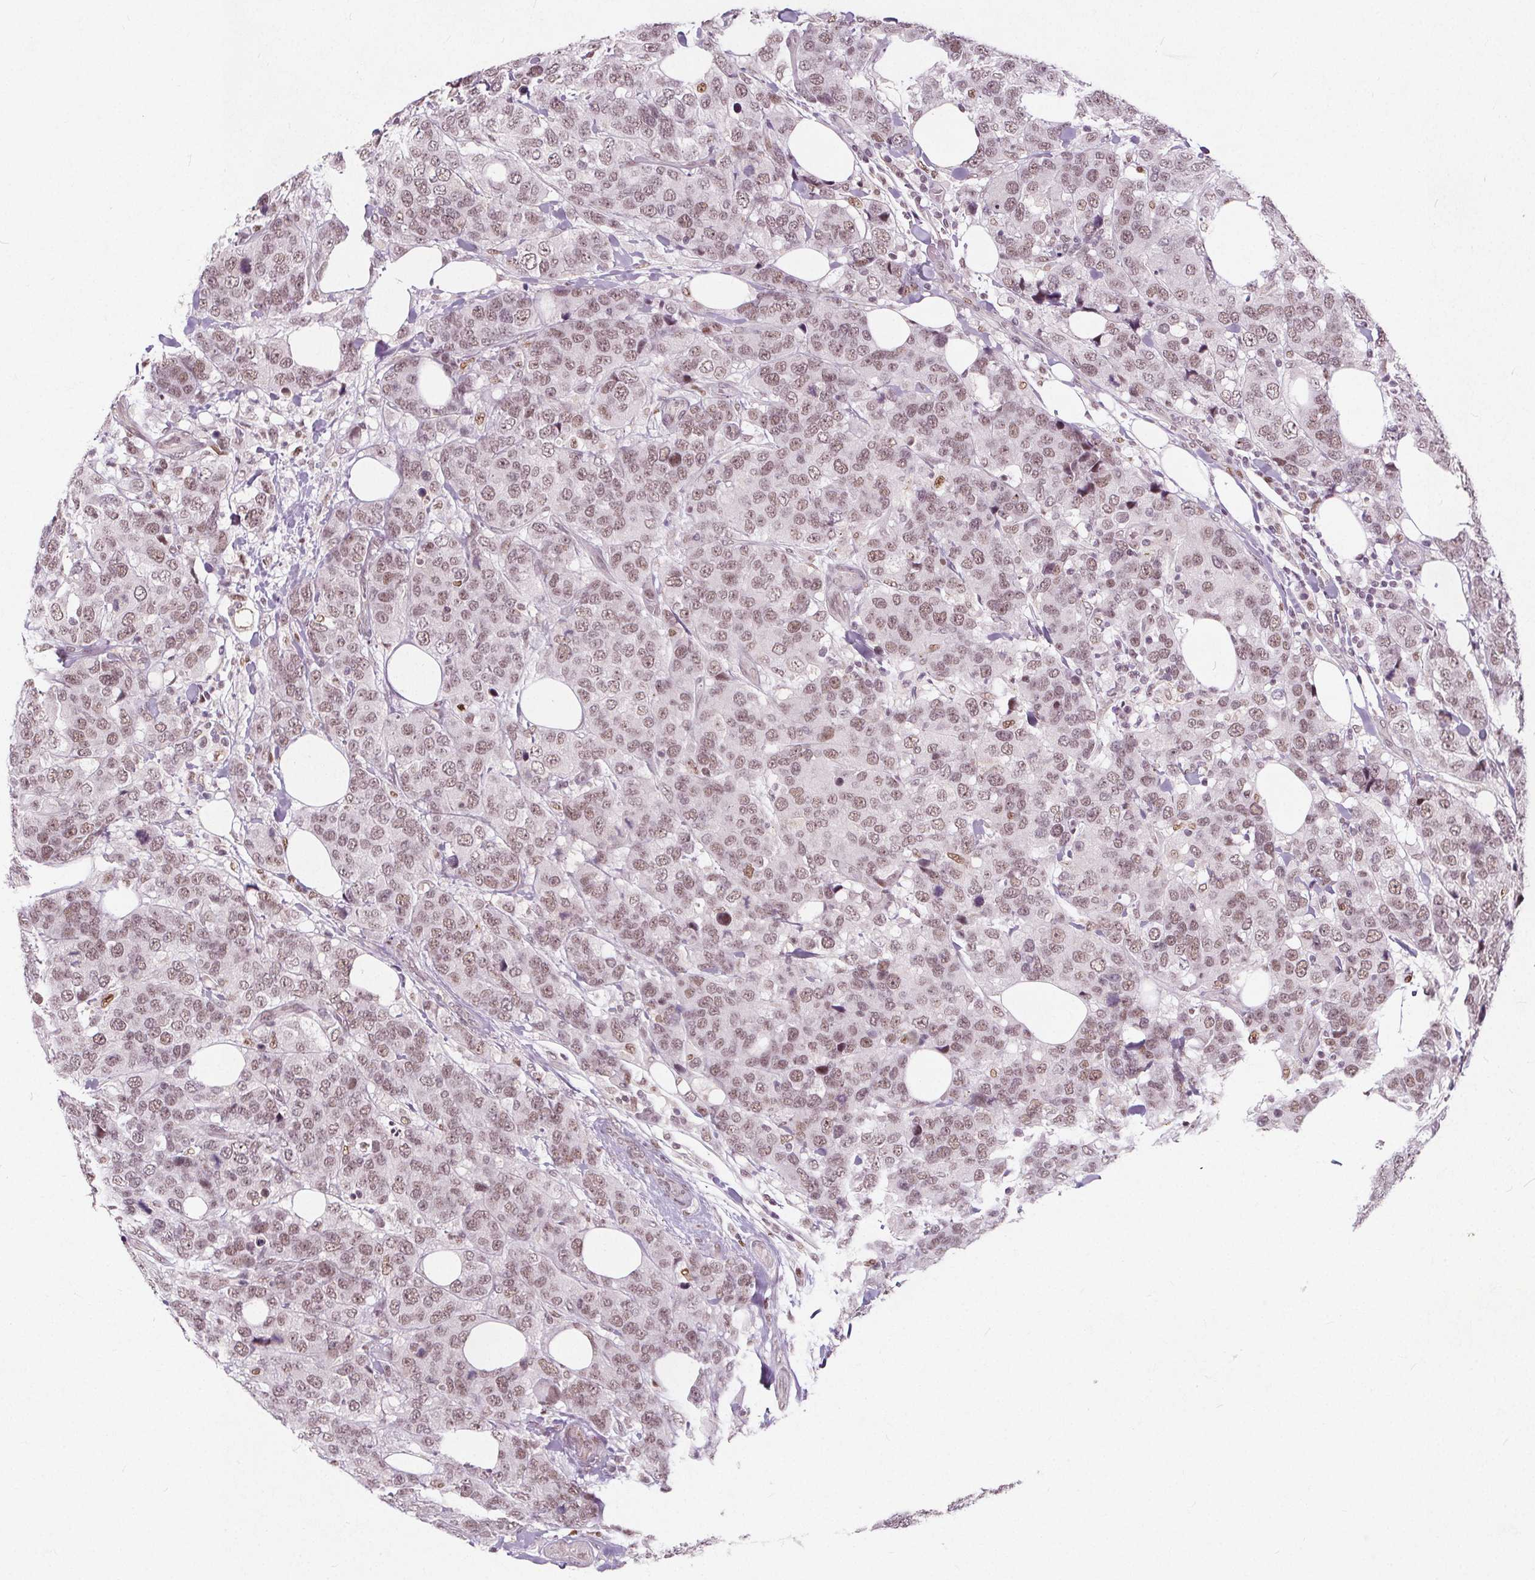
{"staining": {"intensity": "moderate", "quantity": ">75%", "location": "nuclear"}, "tissue": "breast cancer", "cell_type": "Tumor cells", "image_type": "cancer", "snomed": [{"axis": "morphology", "description": "Lobular carcinoma"}, {"axis": "topography", "description": "Breast"}], "caption": "A brown stain labels moderate nuclear expression of a protein in human breast cancer (lobular carcinoma) tumor cells.", "gene": "TAF6L", "patient": {"sex": "female", "age": 59}}